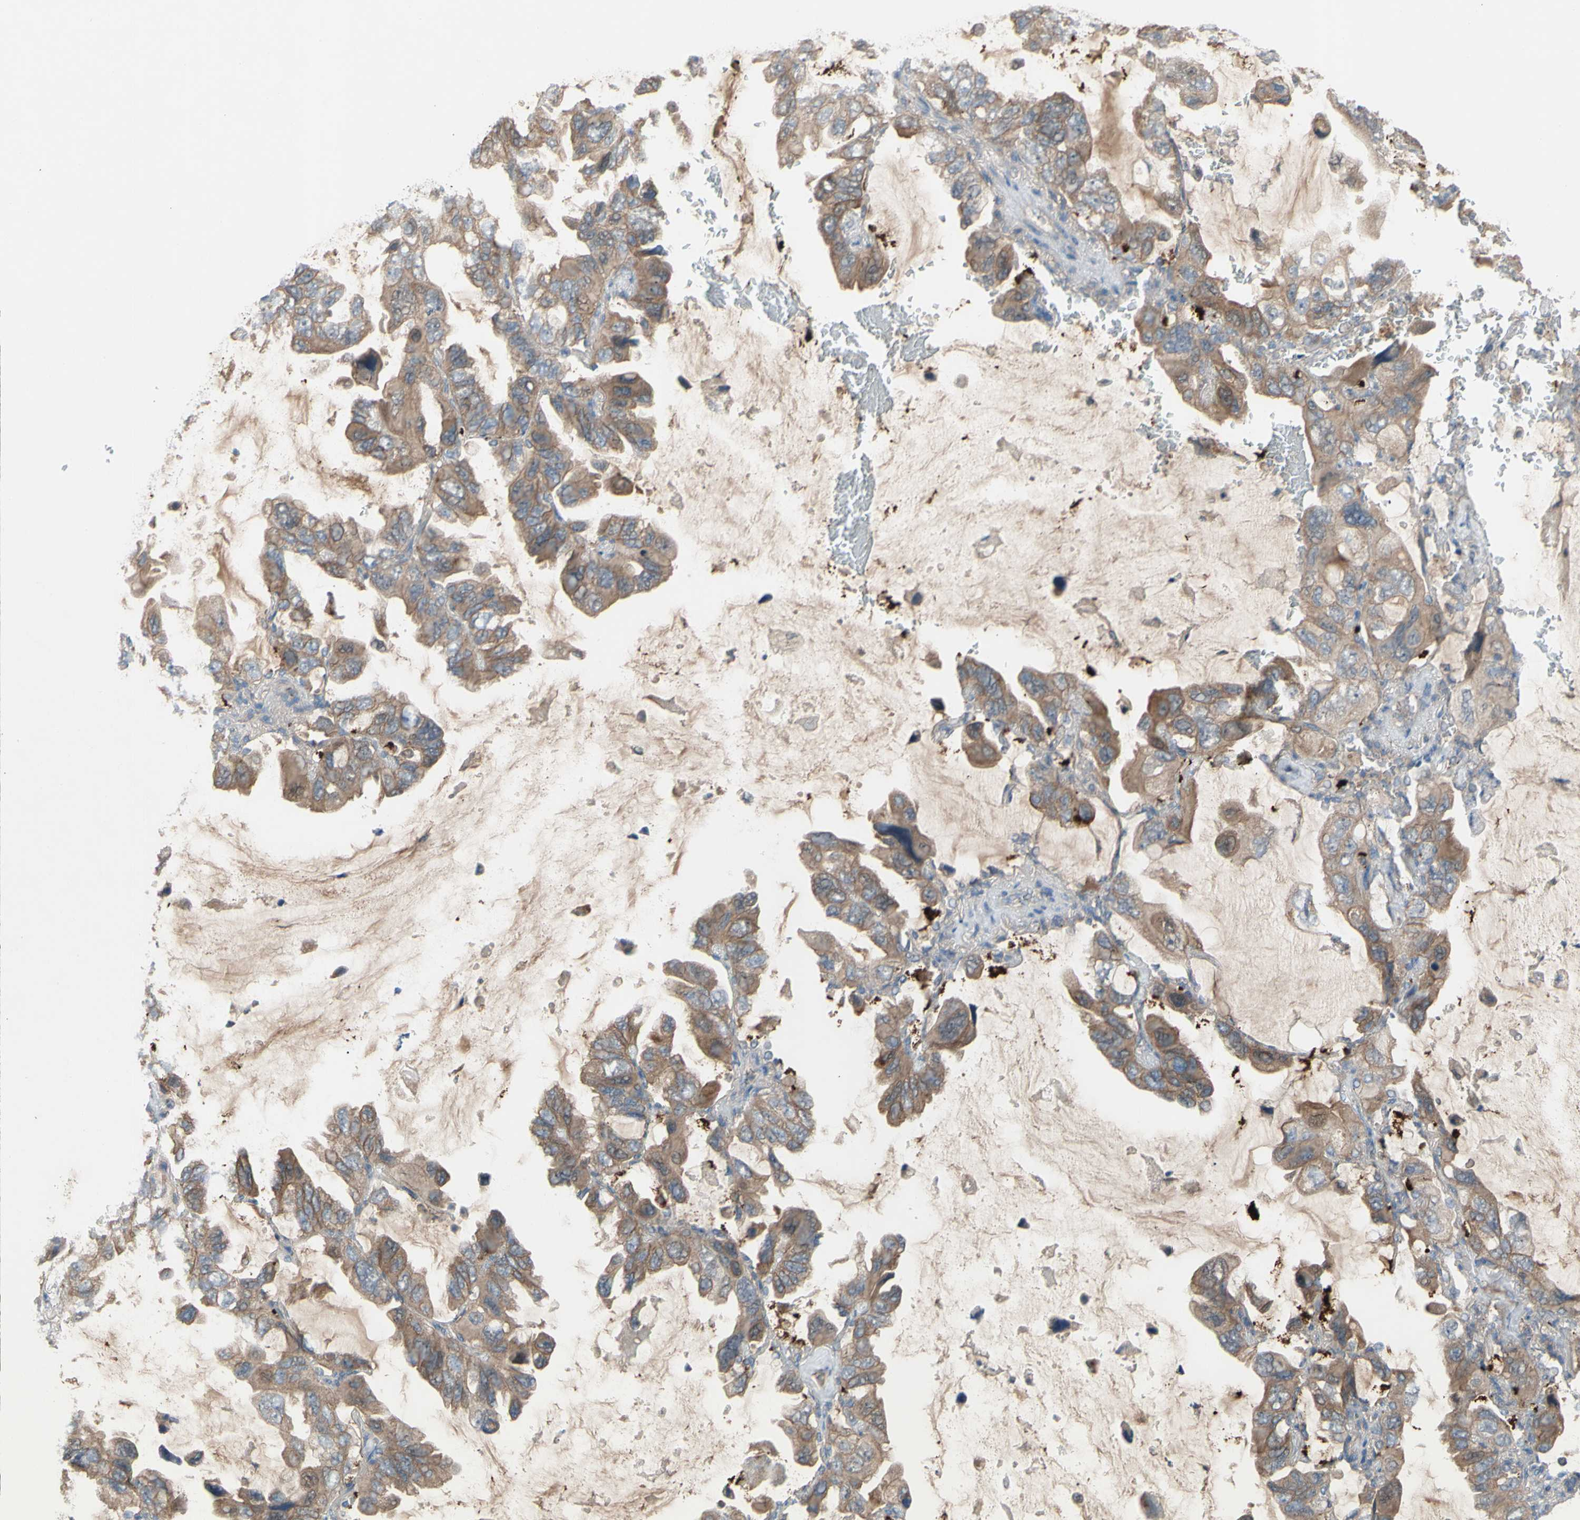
{"staining": {"intensity": "moderate", "quantity": ">75%", "location": "cytoplasmic/membranous"}, "tissue": "lung cancer", "cell_type": "Tumor cells", "image_type": "cancer", "snomed": [{"axis": "morphology", "description": "Squamous cell carcinoma, NOS"}, {"axis": "topography", "description": "Lung"}], "caption": "A photomicrograph of human lung squamous cell carcinoma stained for a protein shows moderate cytoplasmic/membranous brown staining in tumor cells.", "gene": "AFP", "patient": {"sex": "female", "age": 73}}